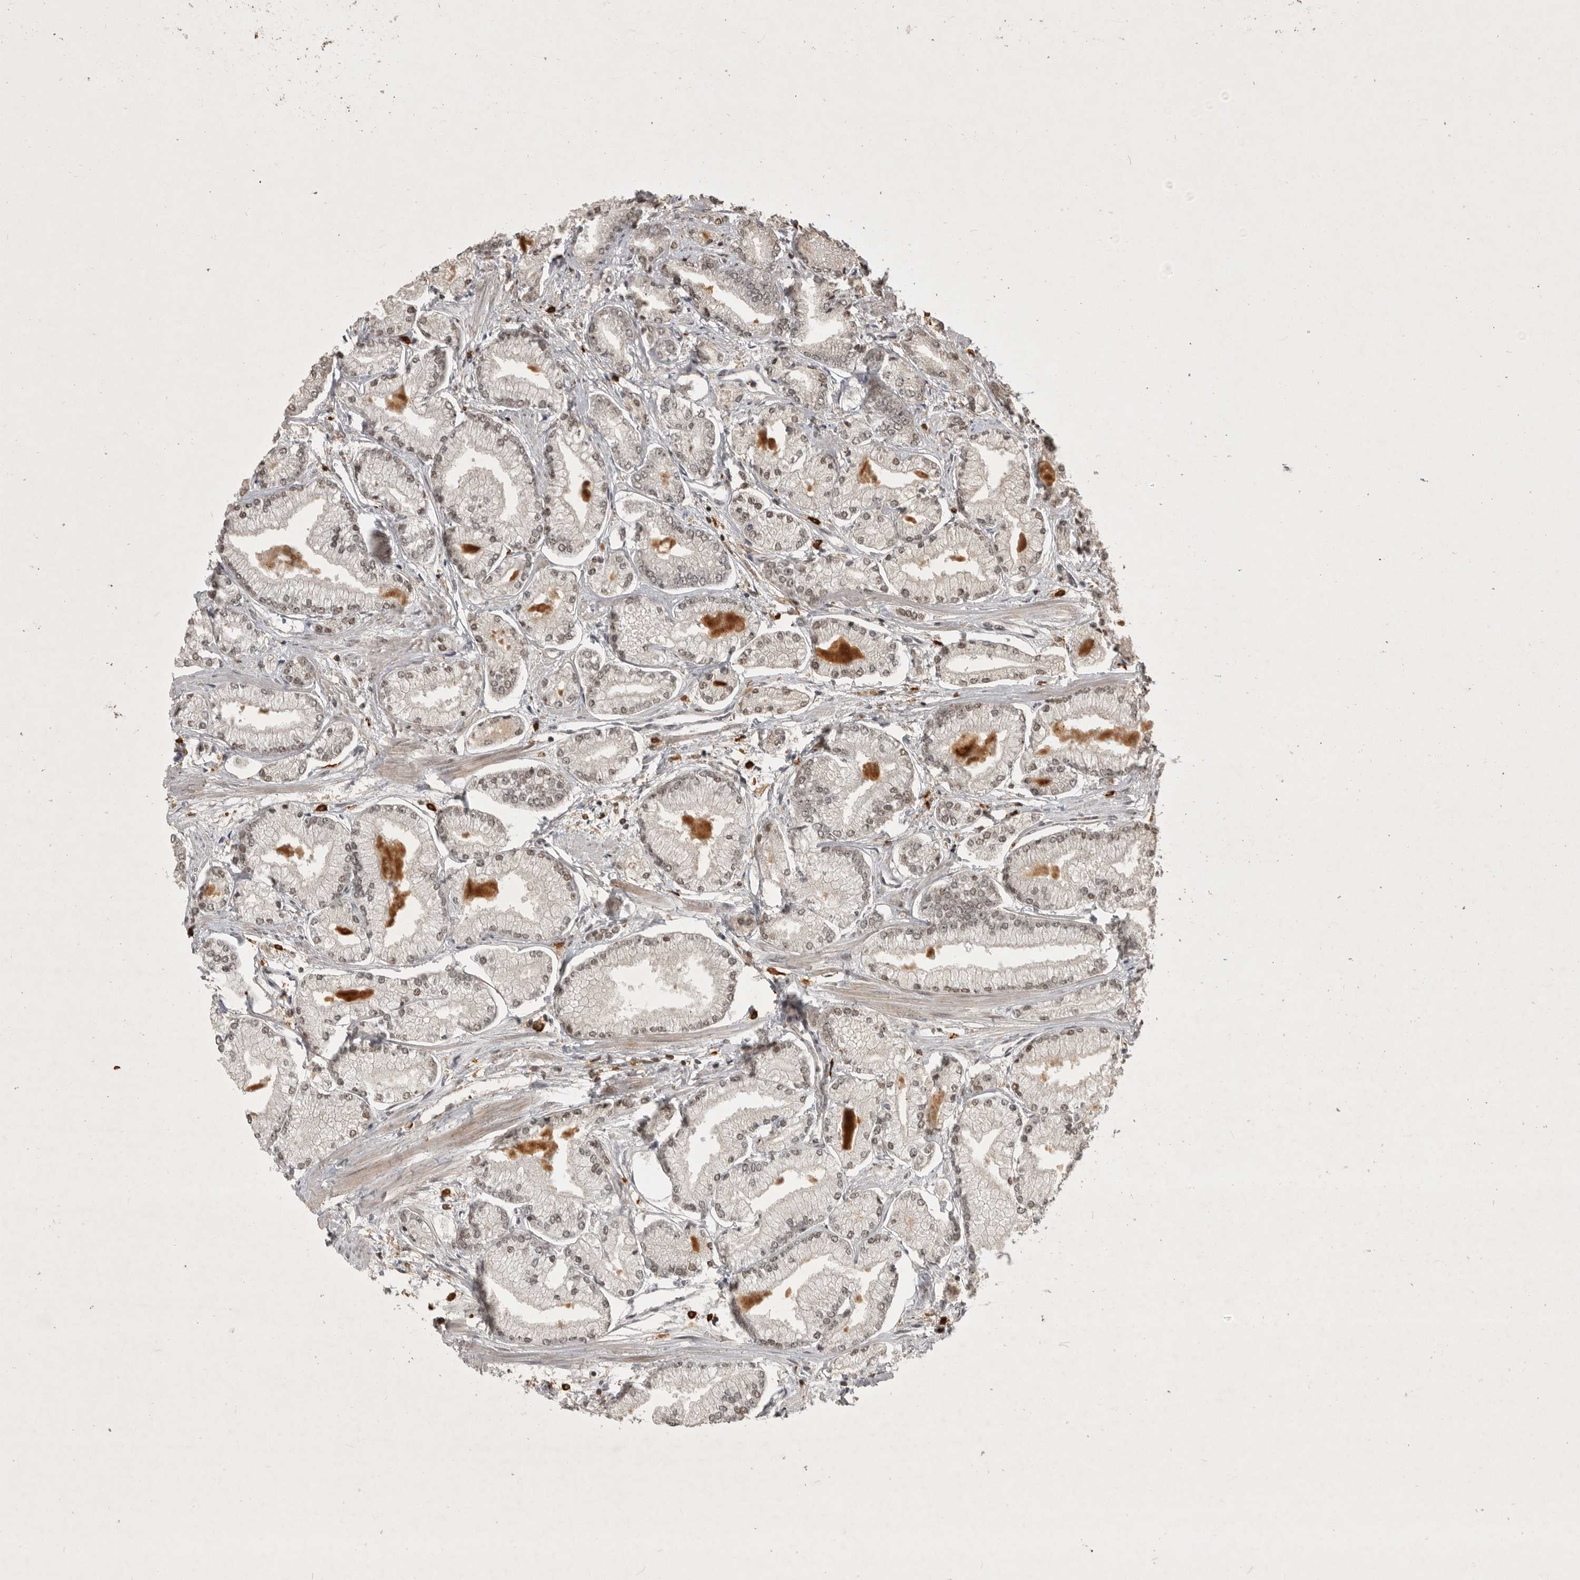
{"staining": {"intensity": "weak", "quantity": ">75%", "location": "nuclear"}, "tissue": "prostate cancer", "cell_type": "Tumor cells", "image_type": "cancer", "snomed": [{"axis": "morphology", "description": "Adenocarcinoma, Low grade"}, {"axis": "topography", "description": "Prostate"}], "caption": "Prostate adenocarcinoma (low-grade) stained with DAB (3,3'-diaminobenzidine) immunohistochemistry demonstrates low levels of weak nuclear staining in about >75% of tumor cells.", "gene": "CBLL1", "patient": {"sex": "male", "age": 52}}